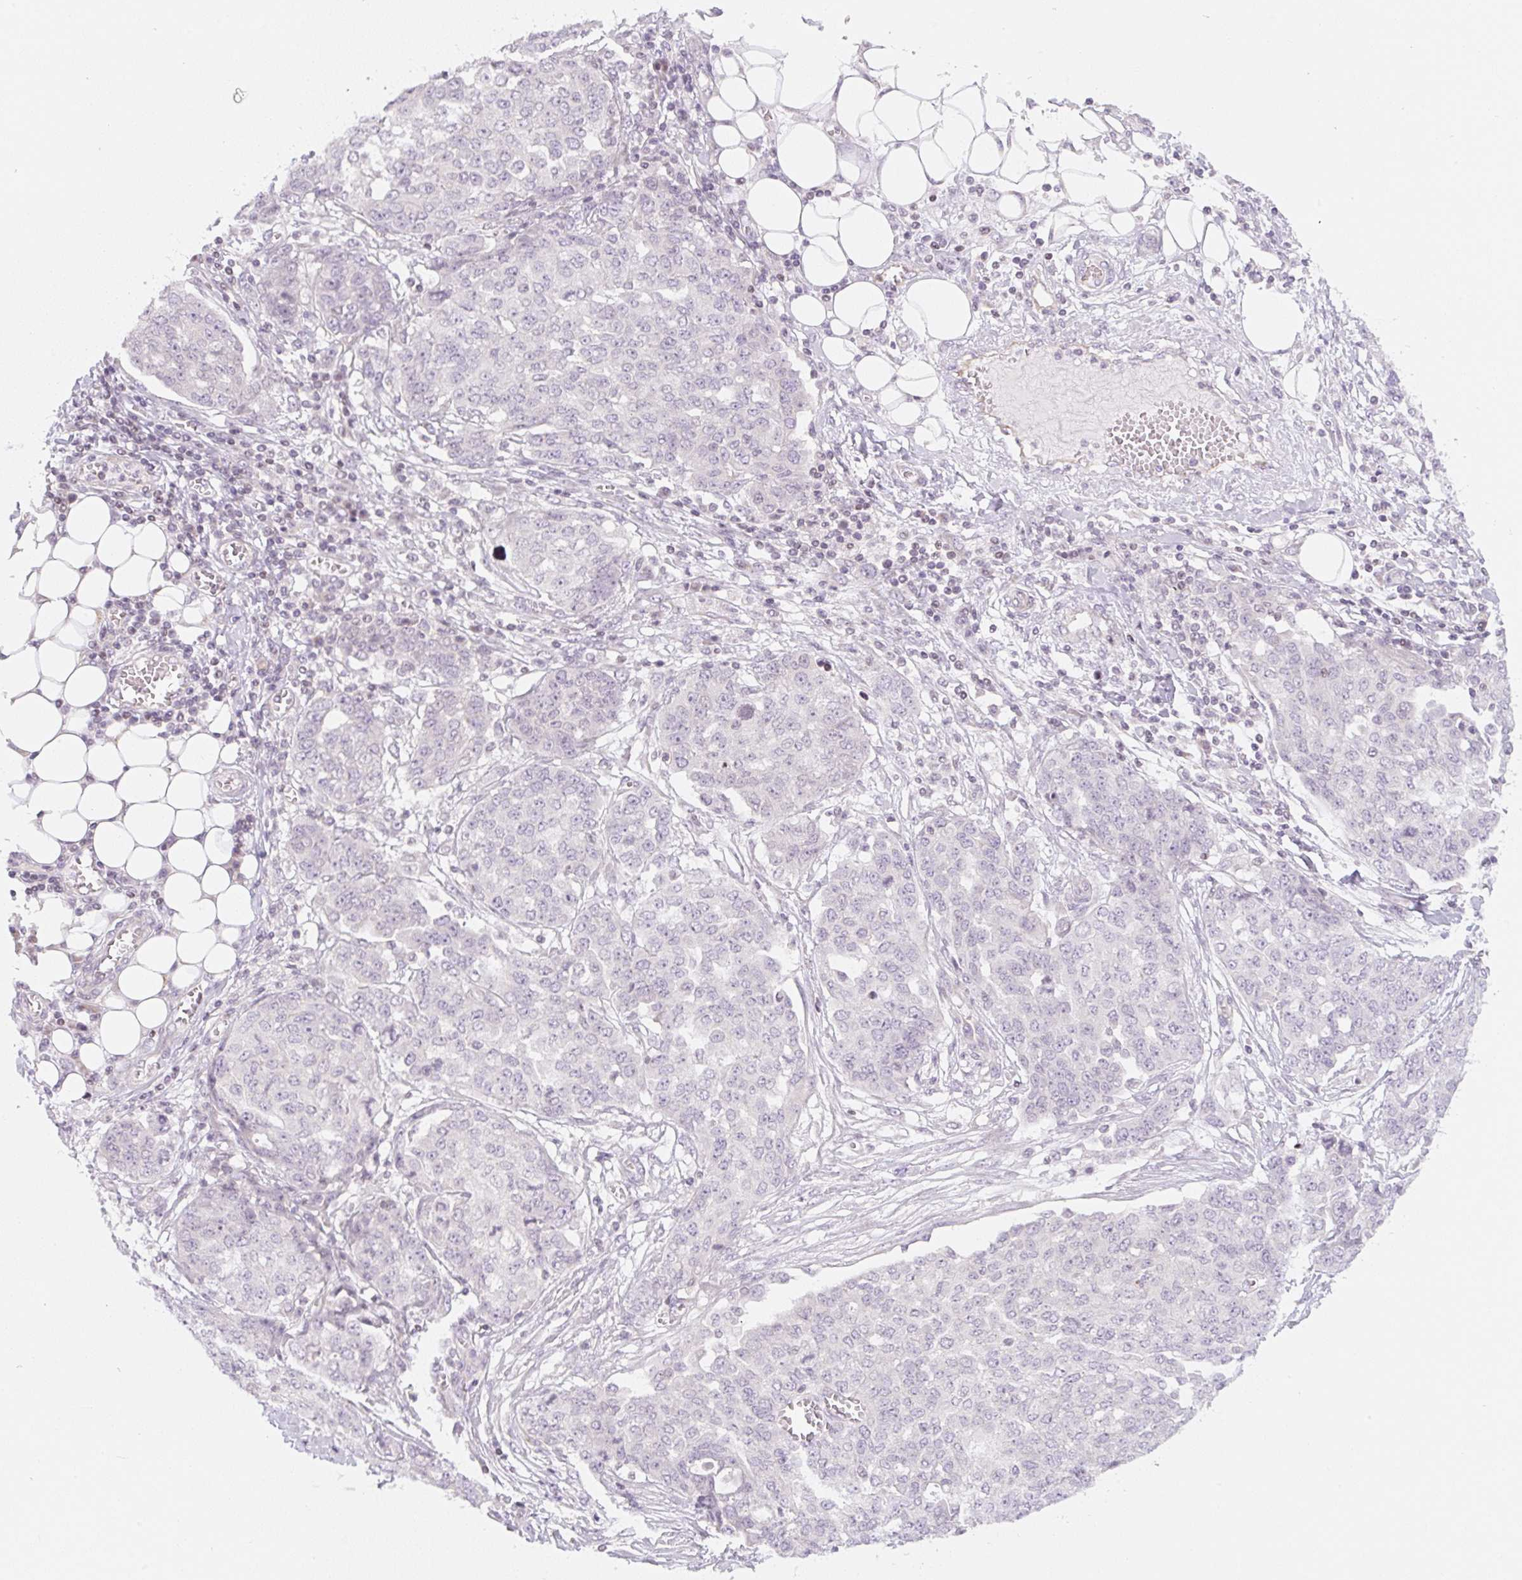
{"staining": {"intensity": "negative", "quantity": "none", "location": "none"}, "tissue": "ovarian cancer", "cell_type": "Tumor cells", "image_type": "cancer", "snomed": [{"axis": "morphology", "description": "Cystadenocarcinoma, serous, NOS"}, {"axis": "topography", "description": "Soft tissue"}, {"axis": "topography", "description": "Ovary"}], "caption": "High power microscopy micrograph of an immunohistochemistry (IHC) image of ovarian serous cystadenocarcinoma, revealing no significant expression in tumor cells.", "gene": "CASKIN1", "patient": {"sex": "female", "age": 57}}